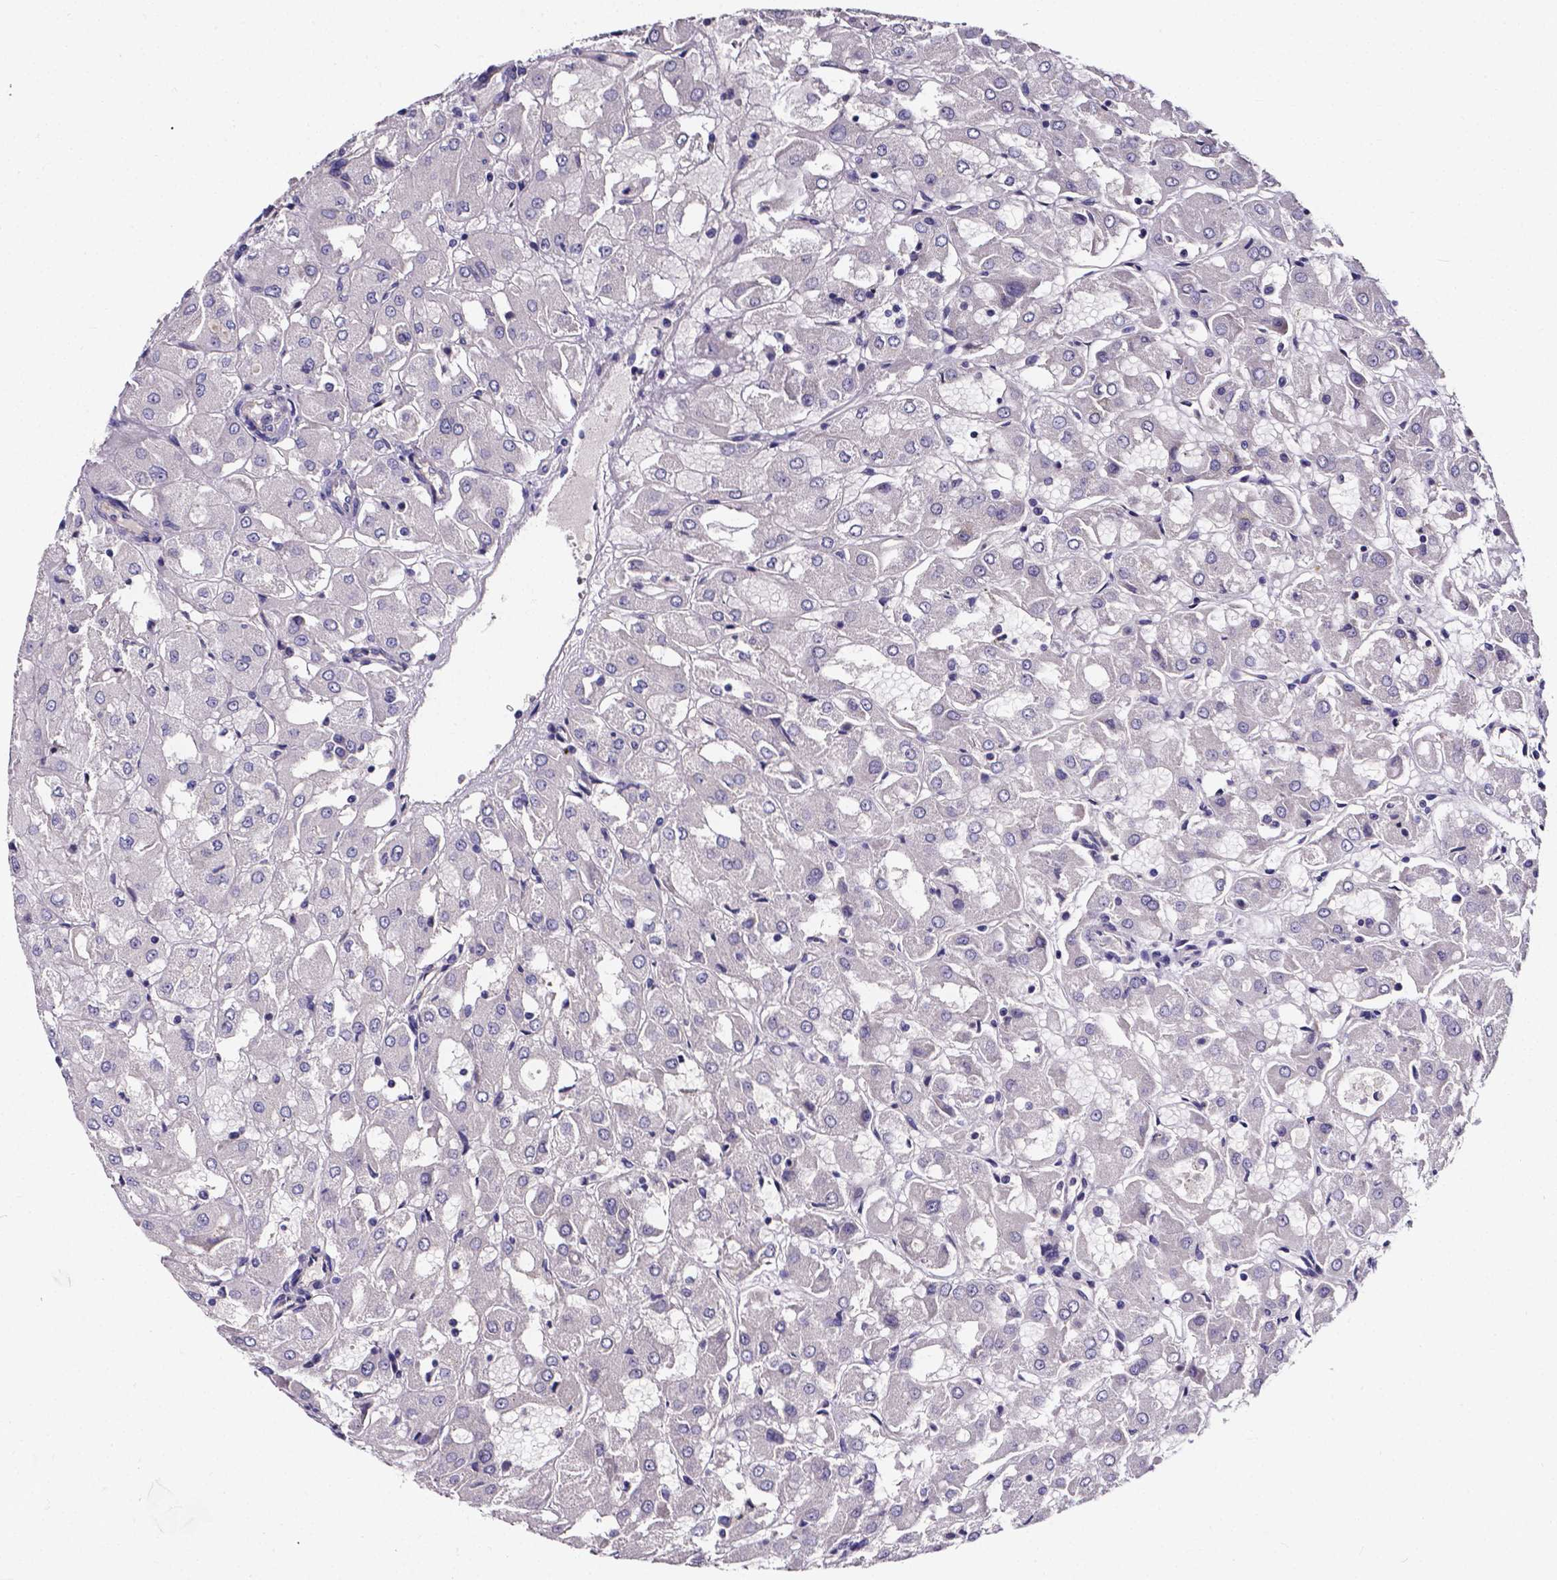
{"staining": {"intensity": "negative", "quantity": "none", "location": "none"}, "tissue": "renal cancer", "cell_type": "Tumor cells", "image_type": "cancer", "snomed": [{"axis": "morphology", "description": "Adenocarcinoma, NOS"}, {"axis": "topography", "description": "Kidney"}], "caption": "Tumor cells are negative for brown protein staining in adenocarcinoma (renal). Brightfield microscopy of IHC stained with DAB (brown) and hematoxylin (blue), captured at high magnification.", "gene": "CACNG8", "patient": {"sex": "male", "age": 72}}